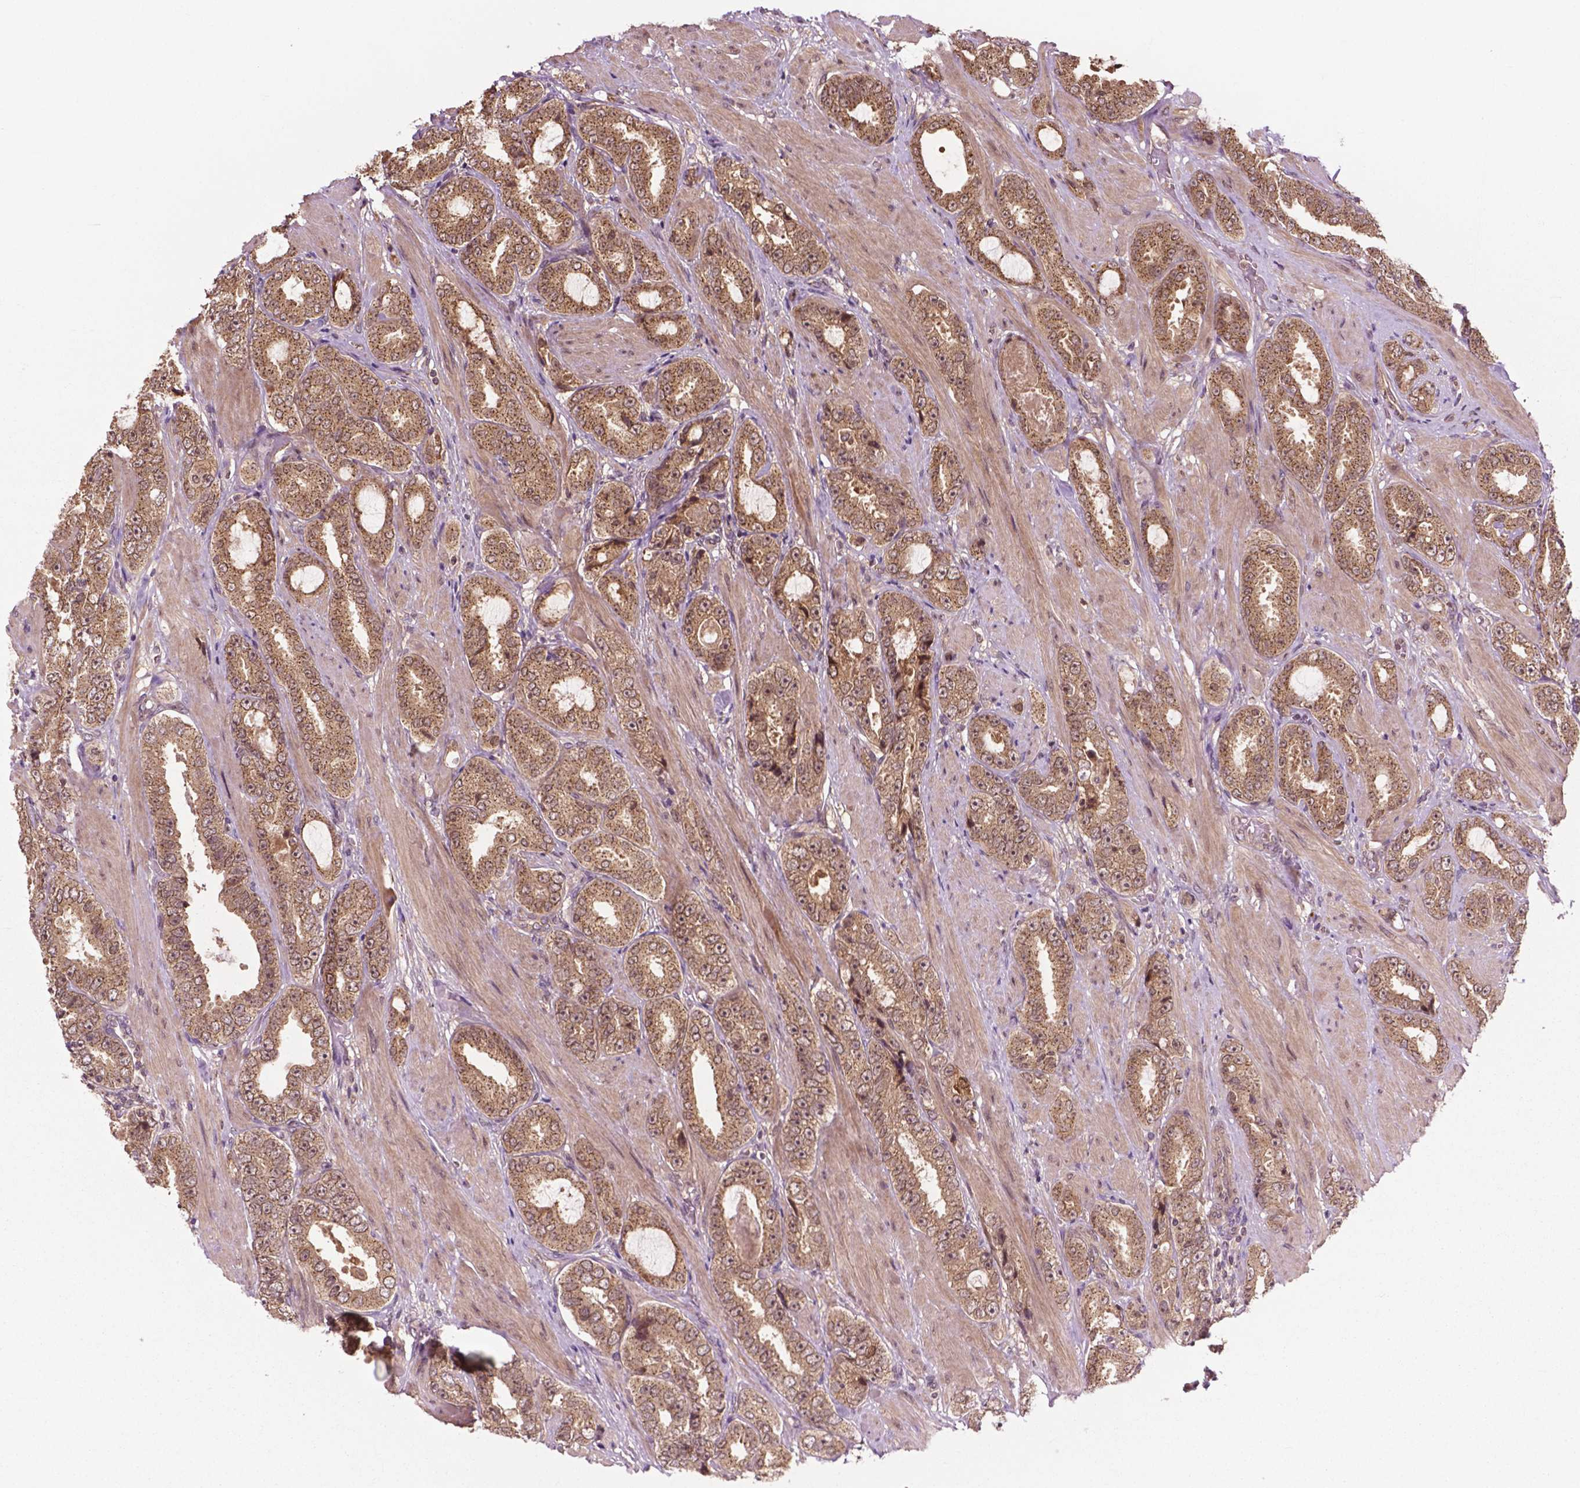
{"staining": {"intensity": "moderate", "quantity": ">75%", "location": "cytoplasmic/membranous"}, "tissue": "prostate cancer", "cell_type": "Tumor cells", "image_type": "cancer", "snomed": [{"axis": "morphology", "description": "Adenocarcinoma, High grade"}, {"axis": "topography", "description": "Prostate"}], "caption": "This histopathology image demonstrates immunohistochemistry staining of prostate high-grade adenocarcinoma, with medium moderate cytoplasmic/membranous positivity in approximately >75% of tumor cells.", "gene": "PPP1CB", "patient": {"sex": "male", "age": 63}}